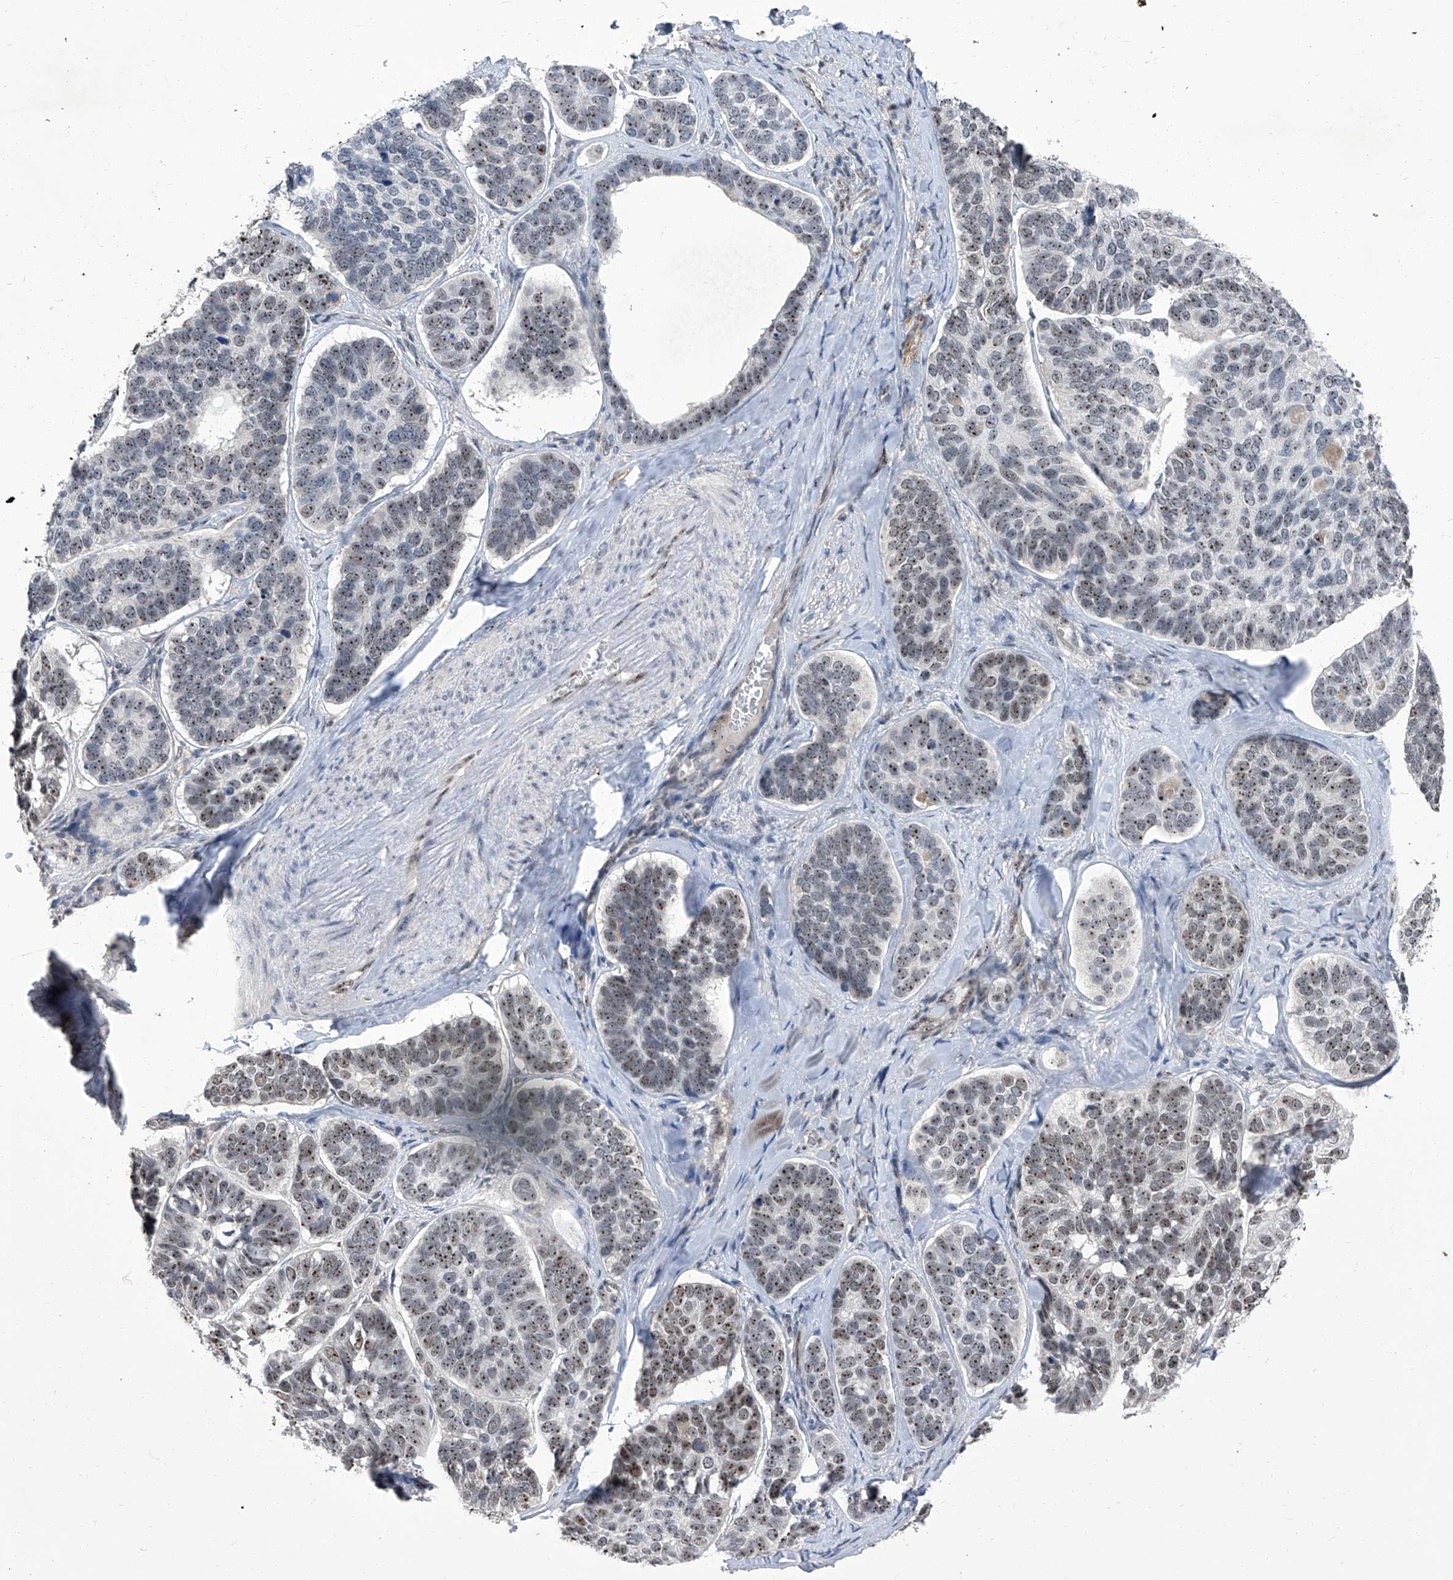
{"staining": {"intensity": "moderate", "quantity": ">75%", "location": "nuclear"}, "tissue": "skin cancer", "cell_type": "Tumor cells", "image_type": "cancer", "snomed": [{"axis": "morphology", "description": "Basal cell carcinoma"}, {"axis": "topography", "description": "Skin"}], "caption": "Basal cell carcinoma (skin) tissue shows moderate nuclear positivity in approximately >75% of tumor cells, visualized by immunohistochemistry.", "gene": "CMTR1", "patient": {"sex": "male", "age": 62}}